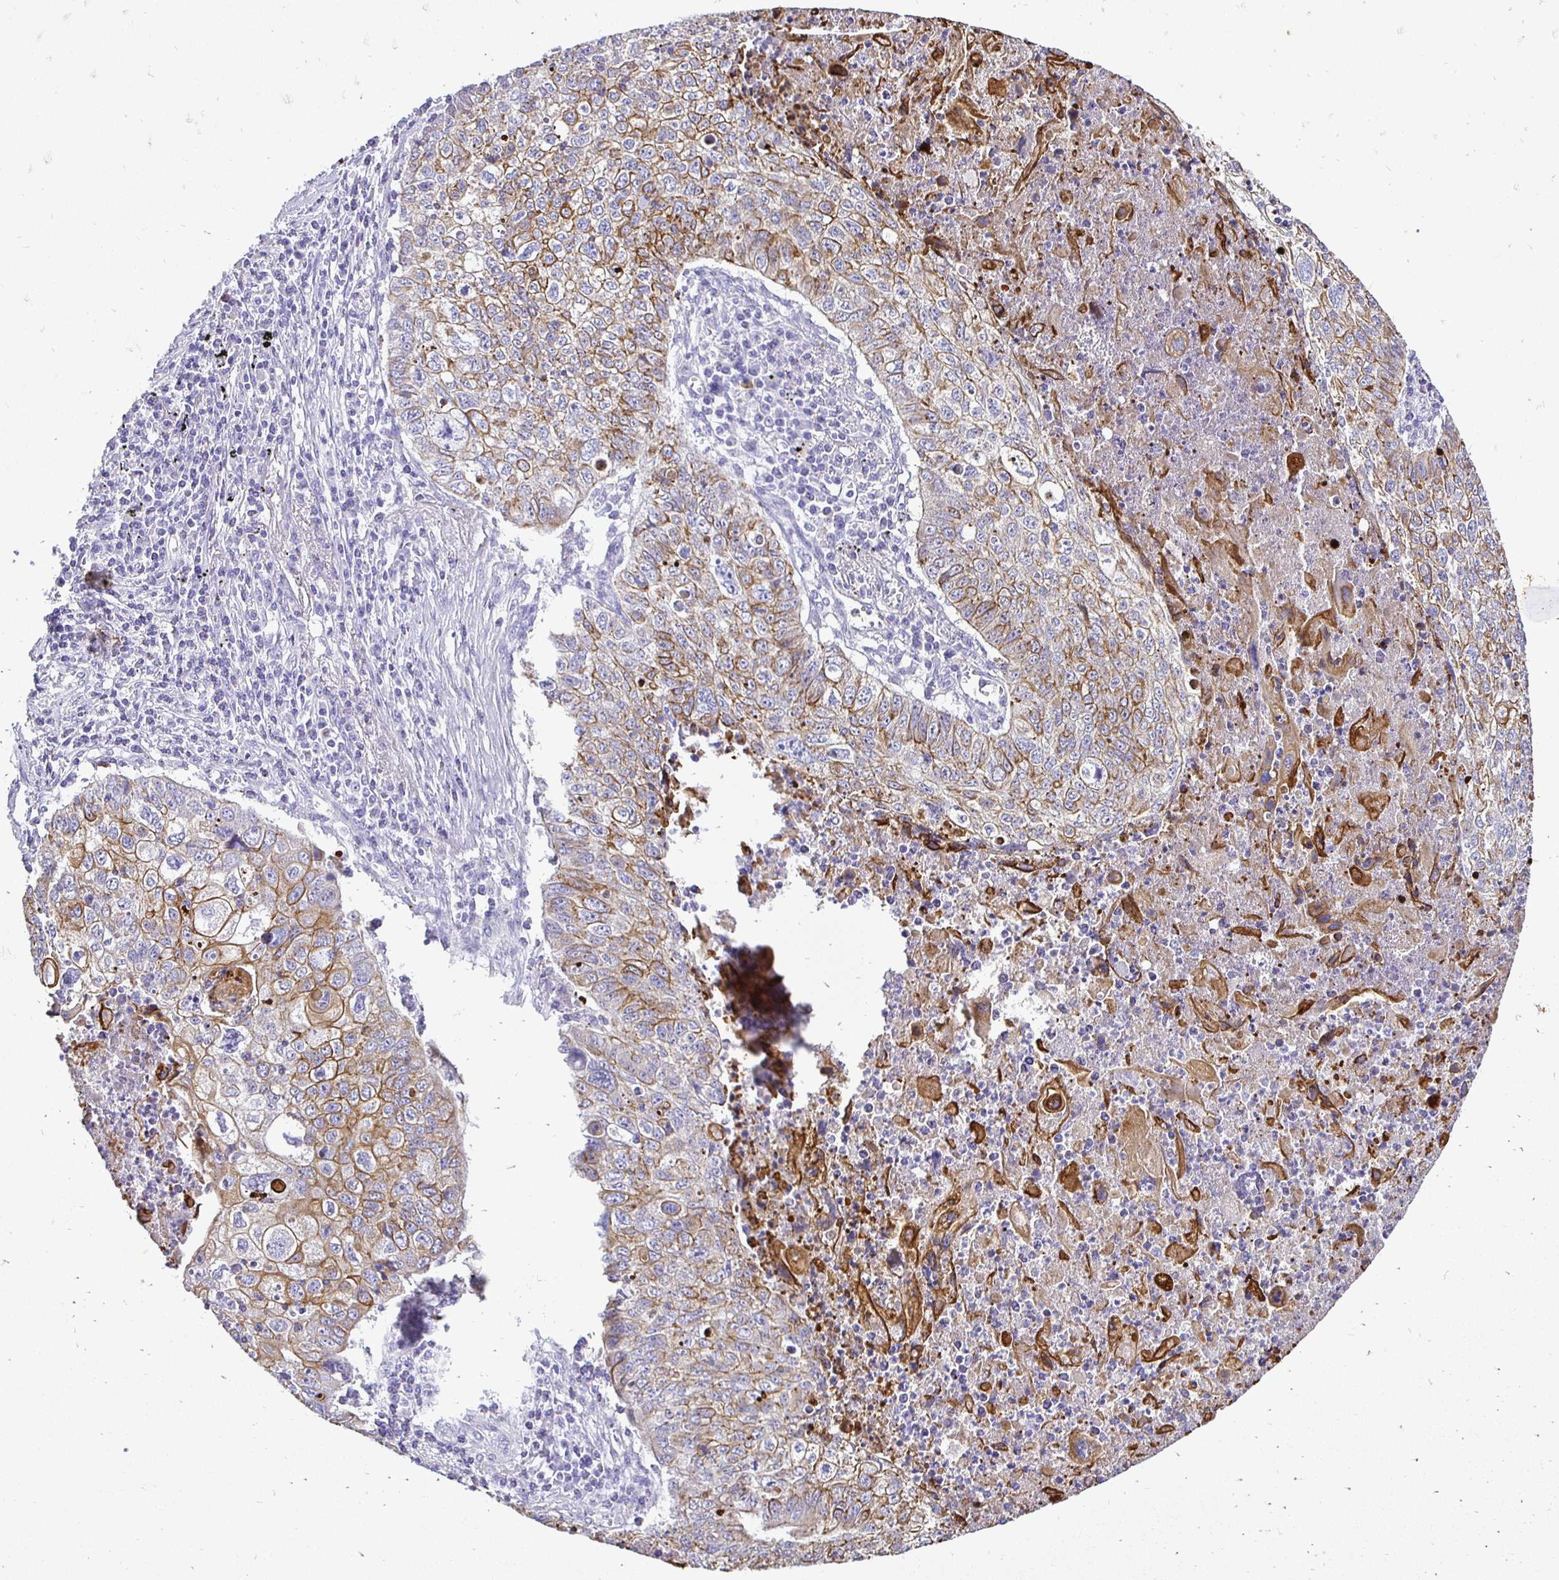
{"staining": {"intensity": "moderate", "quantity": ">75%", "location": "cytoplasmic/membranous"}, "tissue": "lung cancer", "cell_type": "Tumor cells", "image_type": "cancer", "snomed": [{"axis": "morphology", "description": "Normal morphology"}, {"axis": "morphology", "description": "Aneuploidy"}, {"axis": "morphology", "description": "Squamous cell carcinoma, NOS"}, {"axis": "topography", "description": "Lymph node"}, {"axis": "topography", "description": "Lung"}], "caption": "Protein analysis of lung aneuploidy tissue displays moderate cytoplasmic/membranous expression in about >75% of tumor cells.", "gene": "TAF1D", "patient": {"sex": "female", "age": 76}}